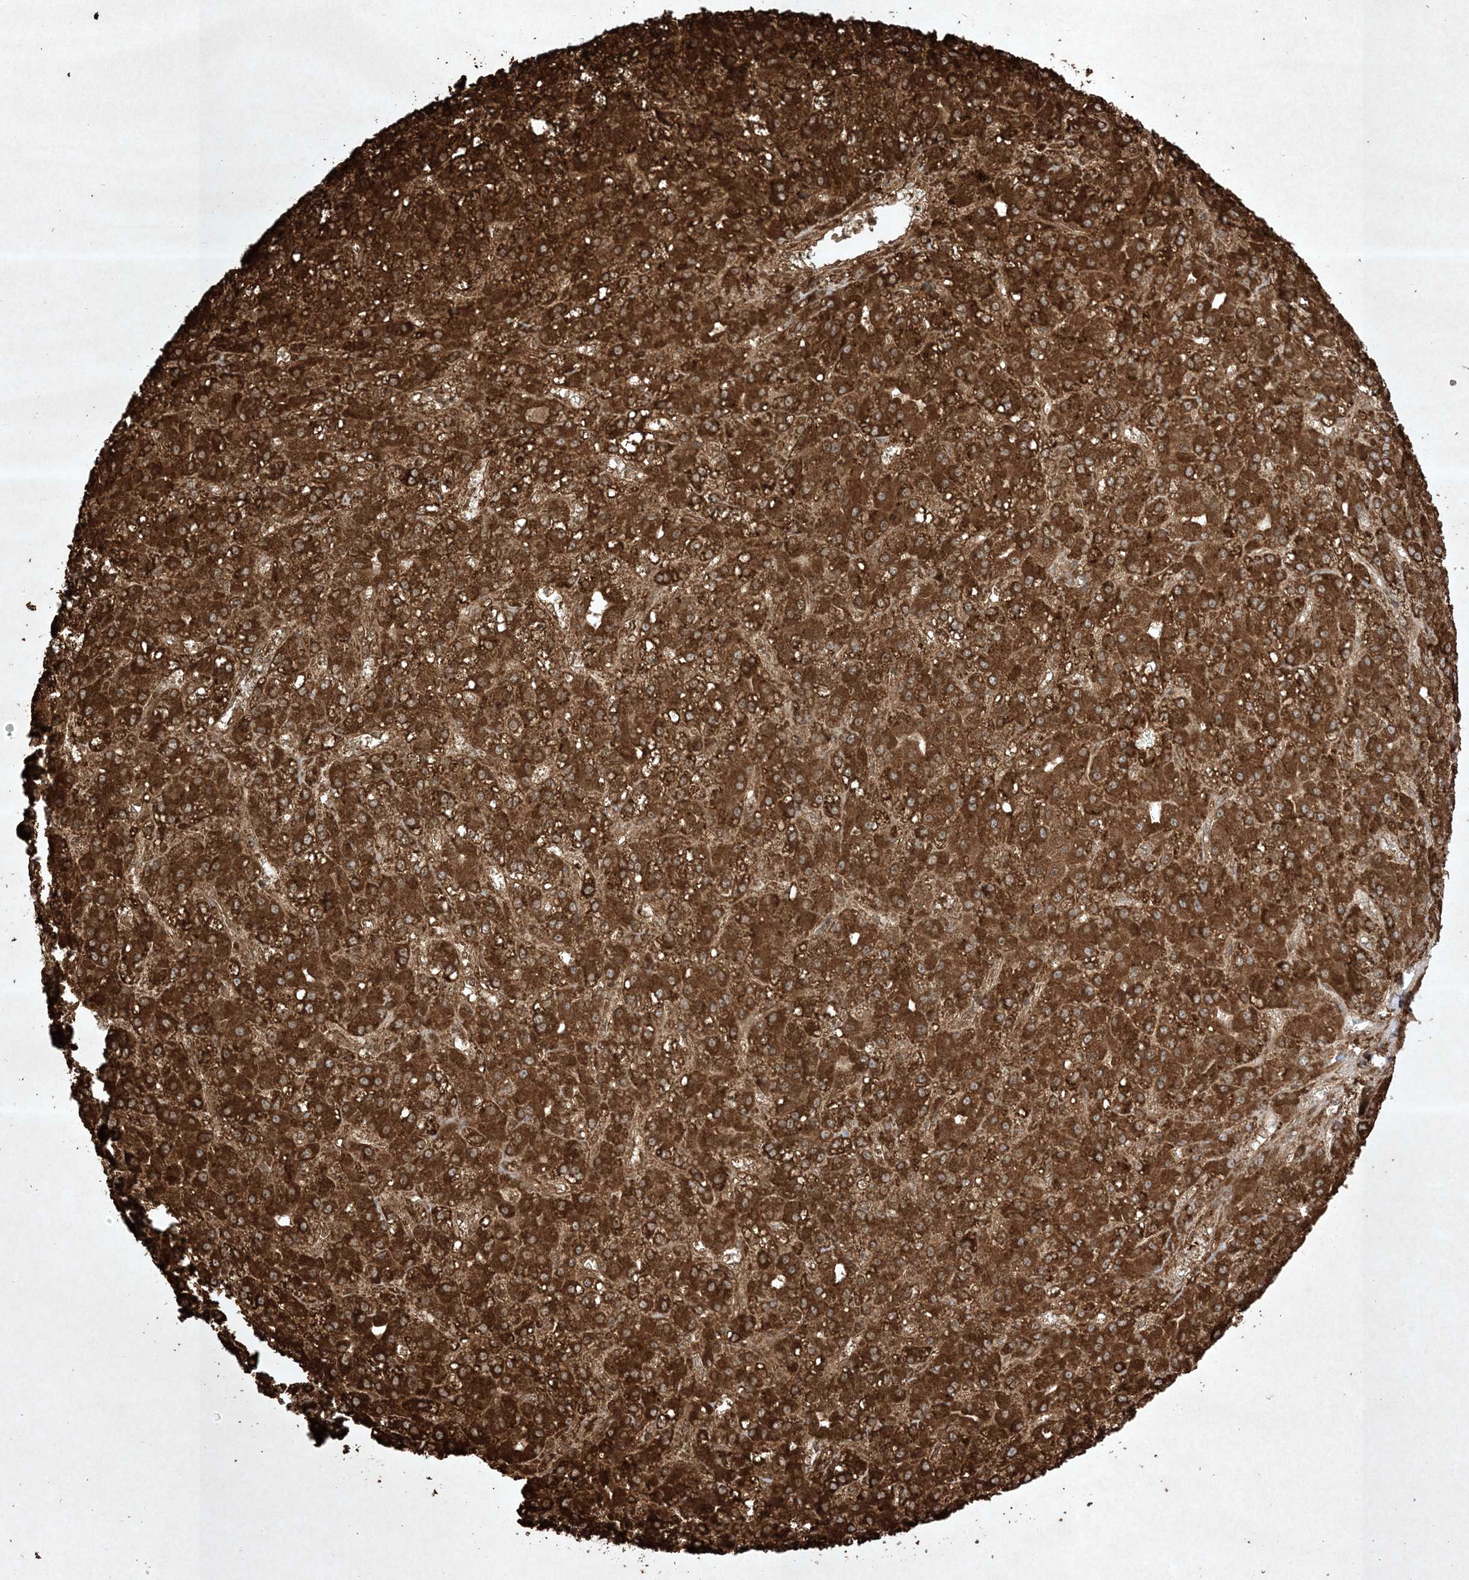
{"staining": {"intensity": "strong", "quantity": ">75%", "location": "cytoplasmic/membranous"}, "tissue": "liver cancer", "cell_type": "Tumor cells", "image_type": "cancer", "snomed": [{"axis": "morphology", "description": "Carcinoma, Hepatocellular, NOS"}, {"axis": "topography", "description": "Liver"}], "caption": "This is an image of immunohistochemistry (IHC) staining of hepatocellular carcinoma (liver), which shows strong positivity in the cytoplasmic/membranous of tumor cells.", "gene": "PTK6", "patient": {"sex": "male", "age": 67}}